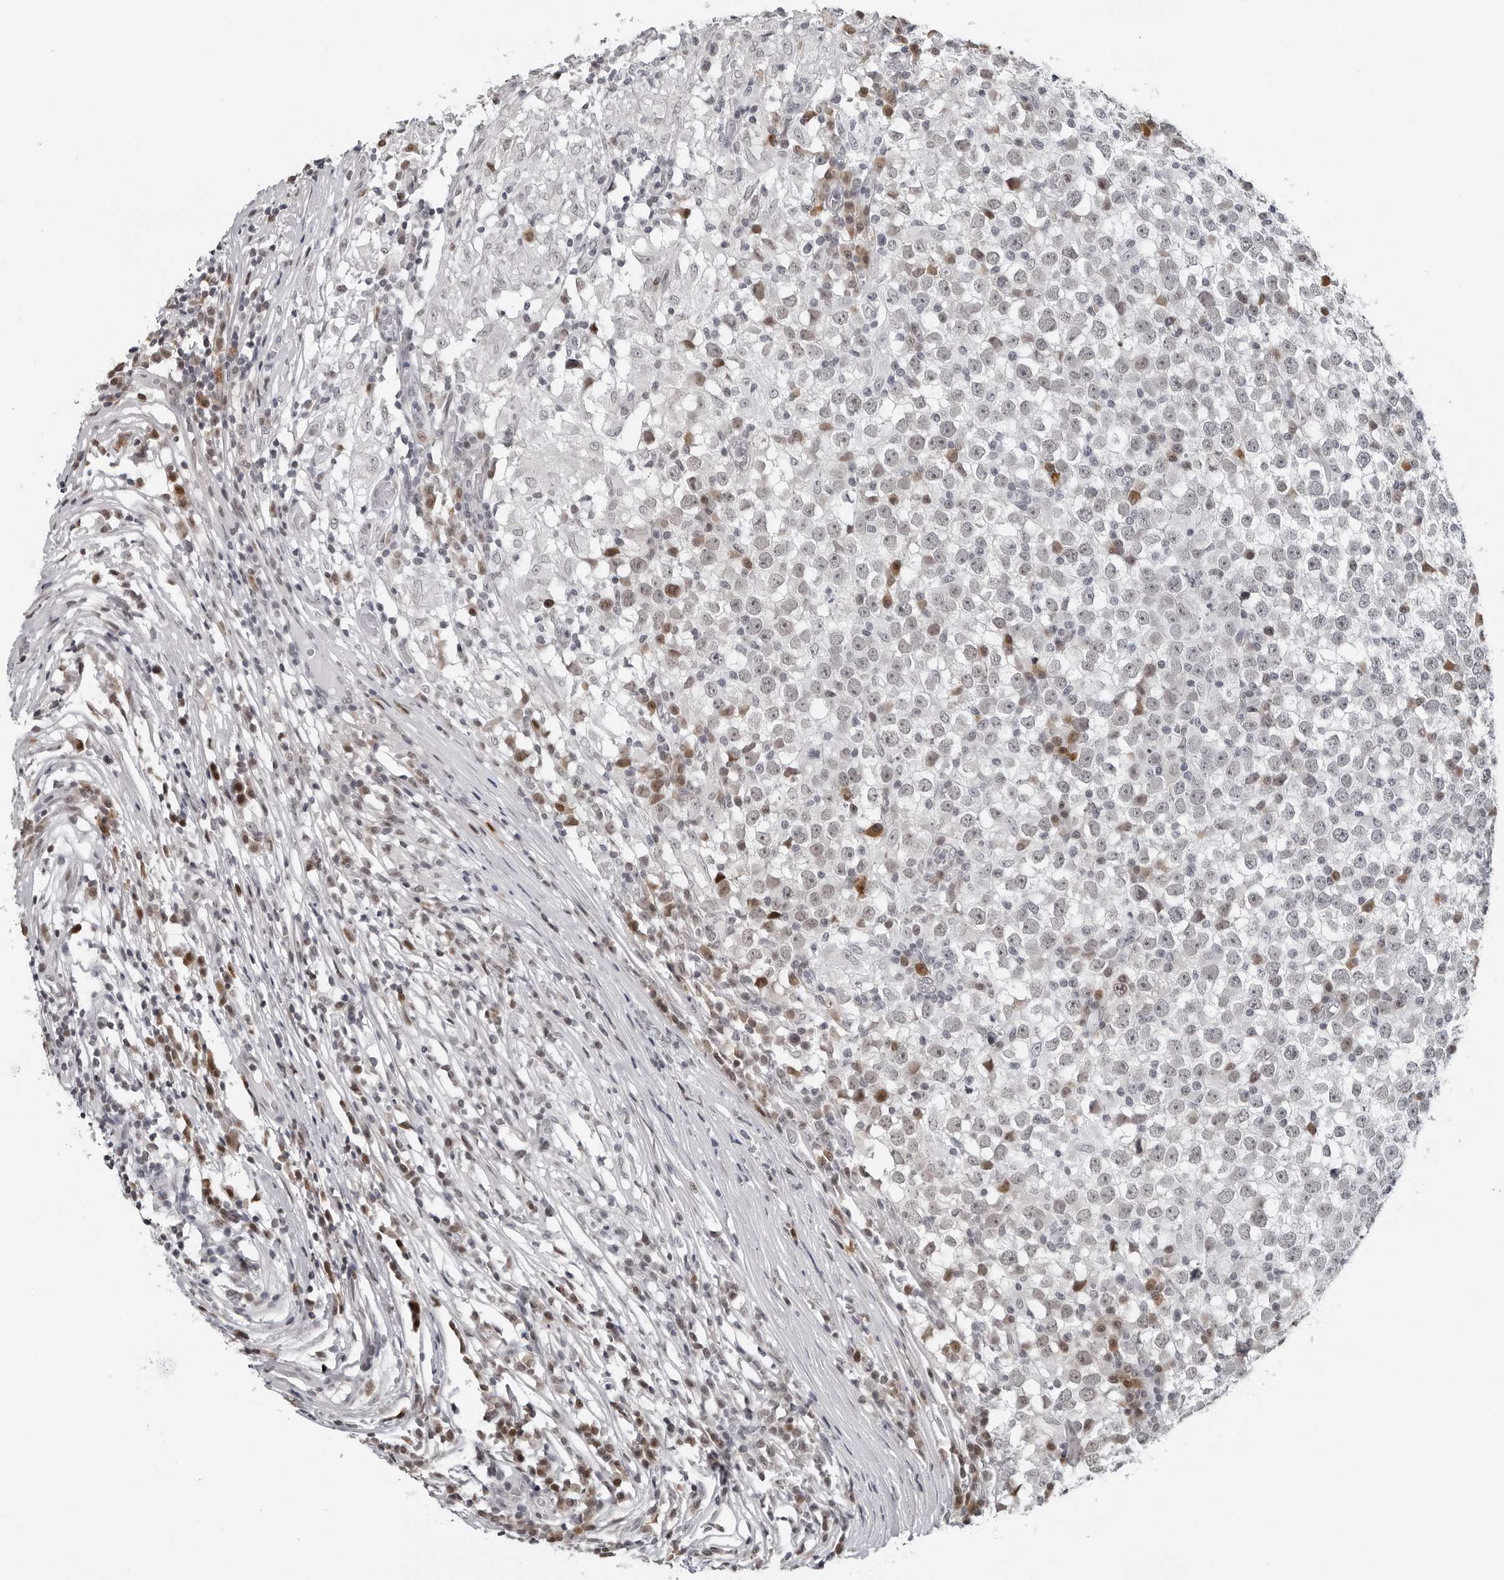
{"staining": {"intensity": "negative", "quantity": "none", "location": "none"}, "tissue": "testis cancer", "cell_type": "Tumor cells", "image_type": "cancer", "snomed": [{"axis": "morphology", "description": "Seminoma, NOS"}, {"axis": "topography", "description": "Testis"}], "caption": "This is an immunohistochemistry (IHC) photomicrograph of seminoma (testis). There is no expression in tumor cells.", "gene": "PPP1R42", "patient": {"sex": "male", "age": 65}}